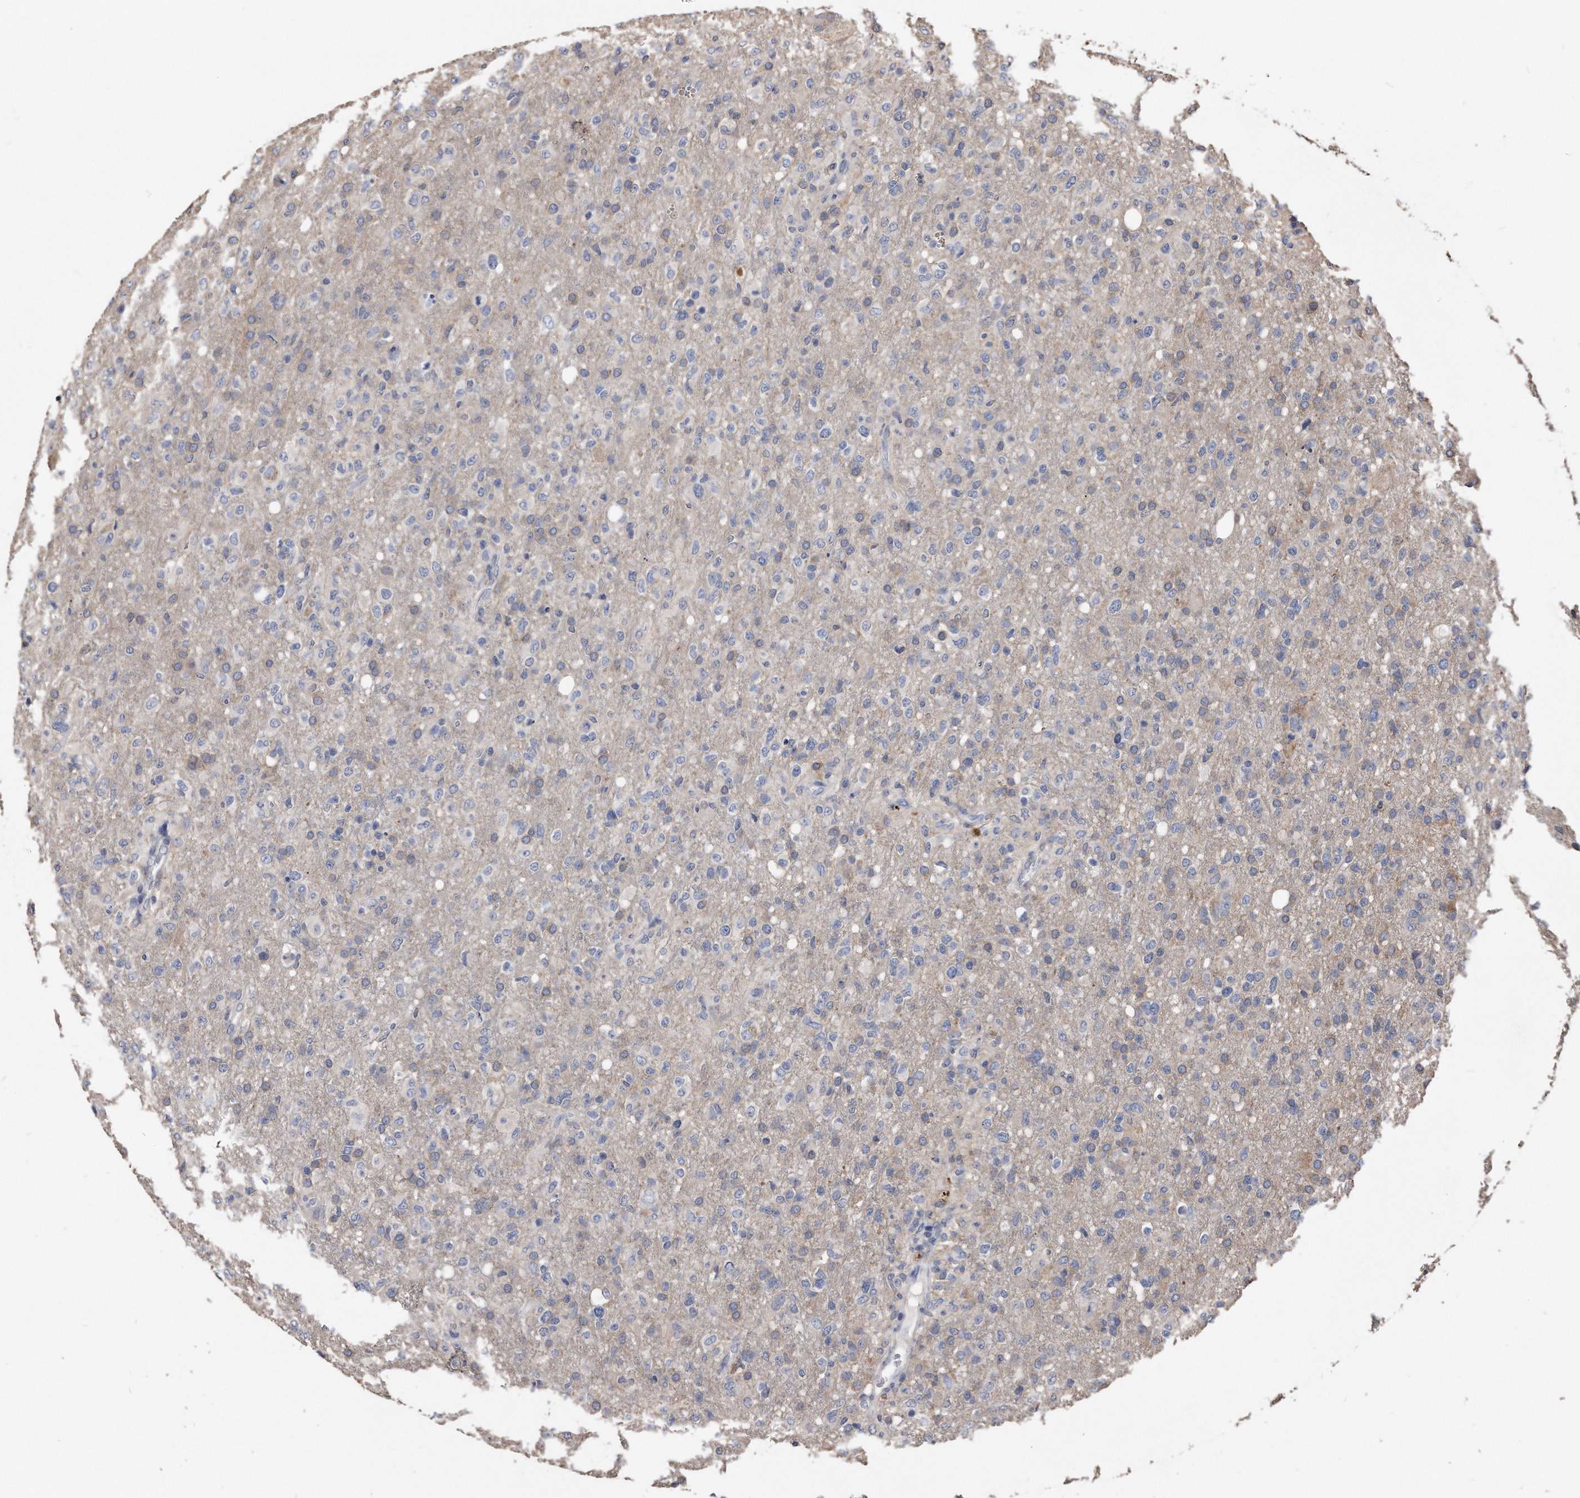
{"staining": {"intensity": "negative", "quantity": "none", "location": "none"}, "tissue": "glioma", "cell_type": "Tumor cells", "image_type": "cancer", "snomed": [{"axis": "morphology", "description": "Glioma, malignant, High grade"}, {"axis": "topography", "description": "Brain"}], "caption": "This is an IHC image of malignant high-grade glioma. There is no expression in tumor cells.", "gene": "IL20RA", "patient": {"sex": "female", "age": 57}}